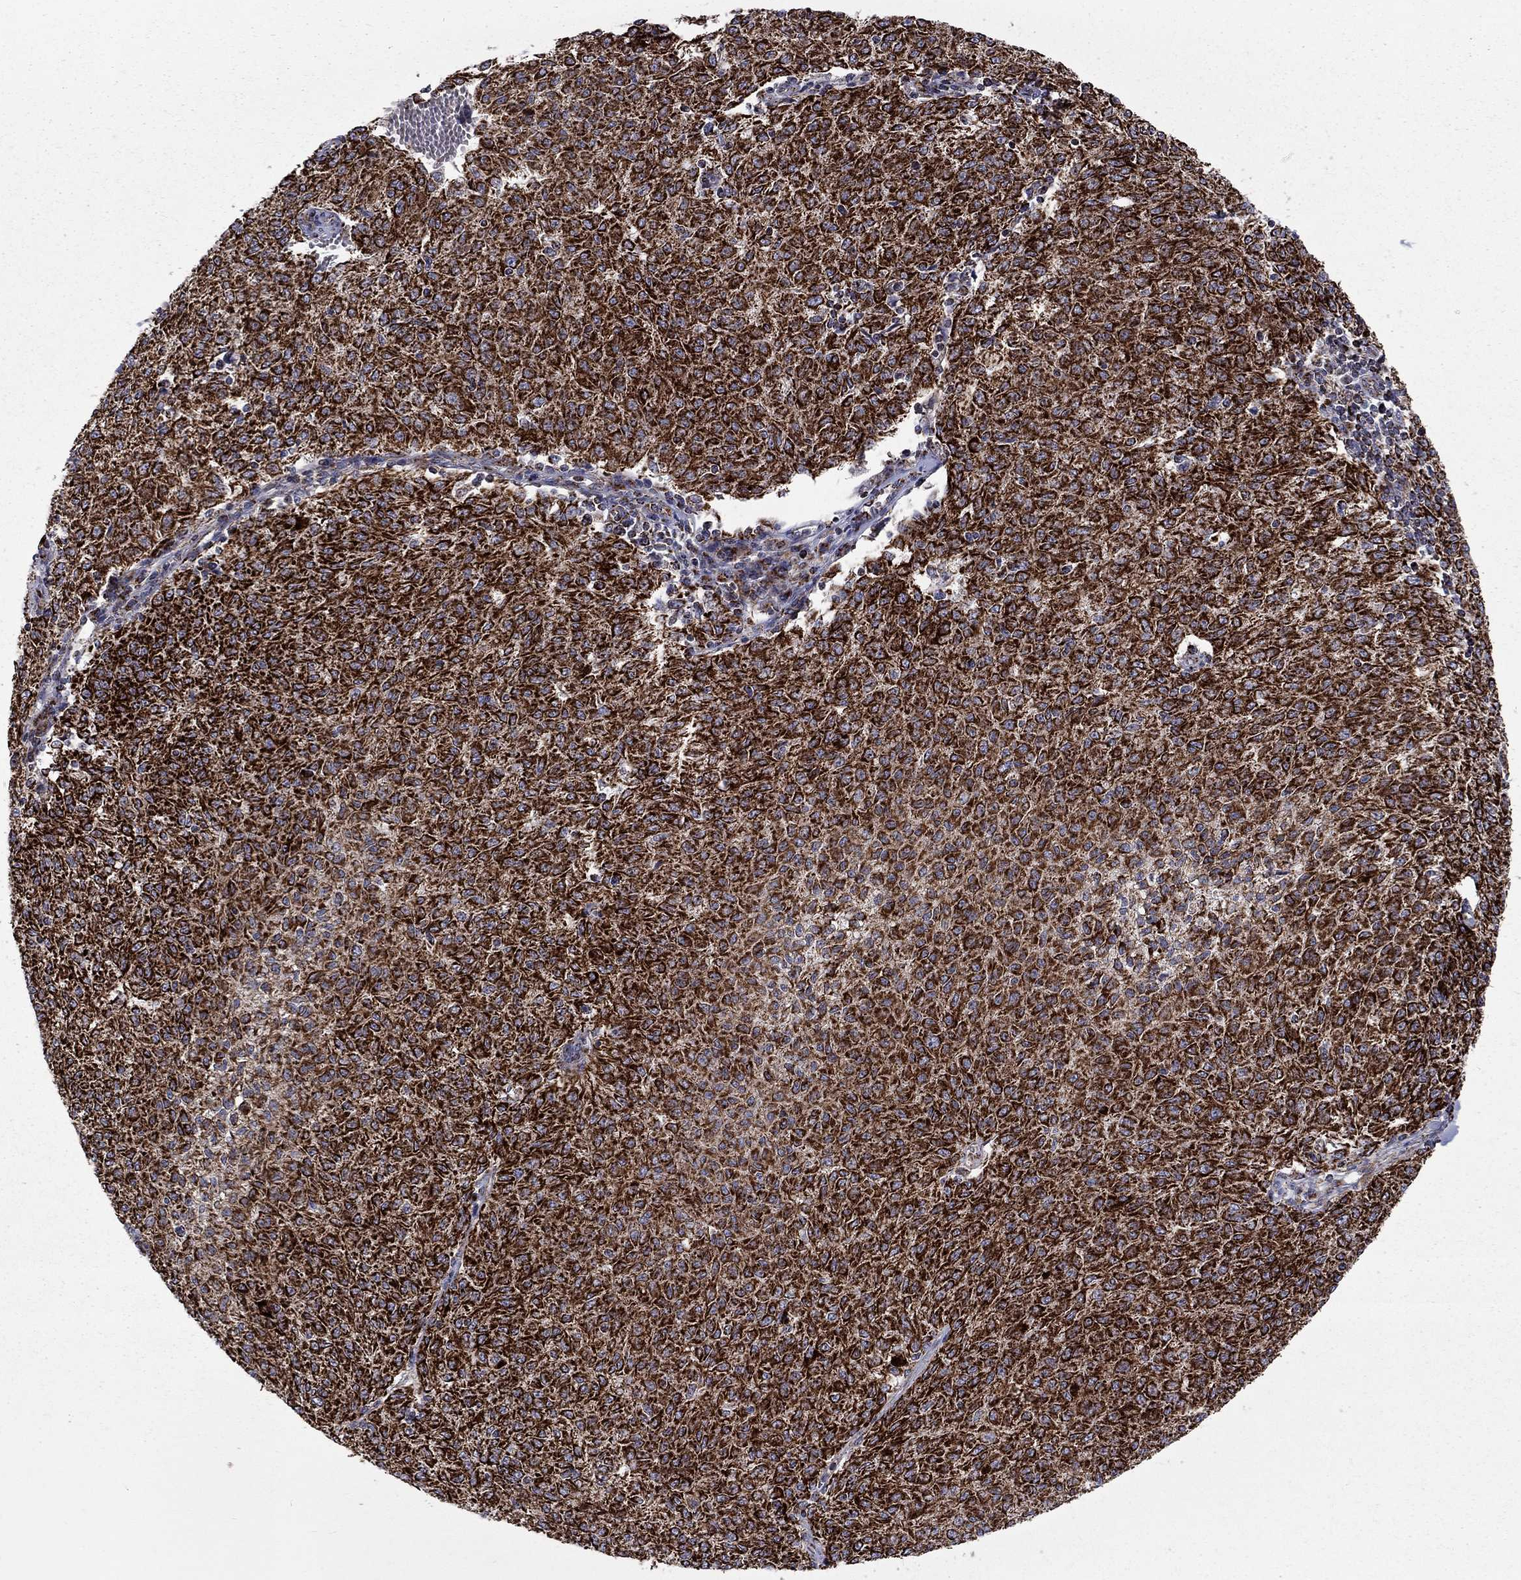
{"staining": {"intensity": "strong", "quantity": ">75%", "location": "cytoplasmic/membranous"}, "tissue": "melanoma", "cell_type": "Tumor cells", "image_type": "cancer", "snomed": [{"axis": "morphology", "description": "Malignant melanoma, NOS"}, {"axis": "topography", "description": "Skin"}], "caption": "Immunohistochemistry of melanoma exhibits high levels of strong cytoplasmic/membranous expression in about >75% of tumor cells.", "gene": "ALDH1B1", "patient": {"sex": "female", "age": 72}}